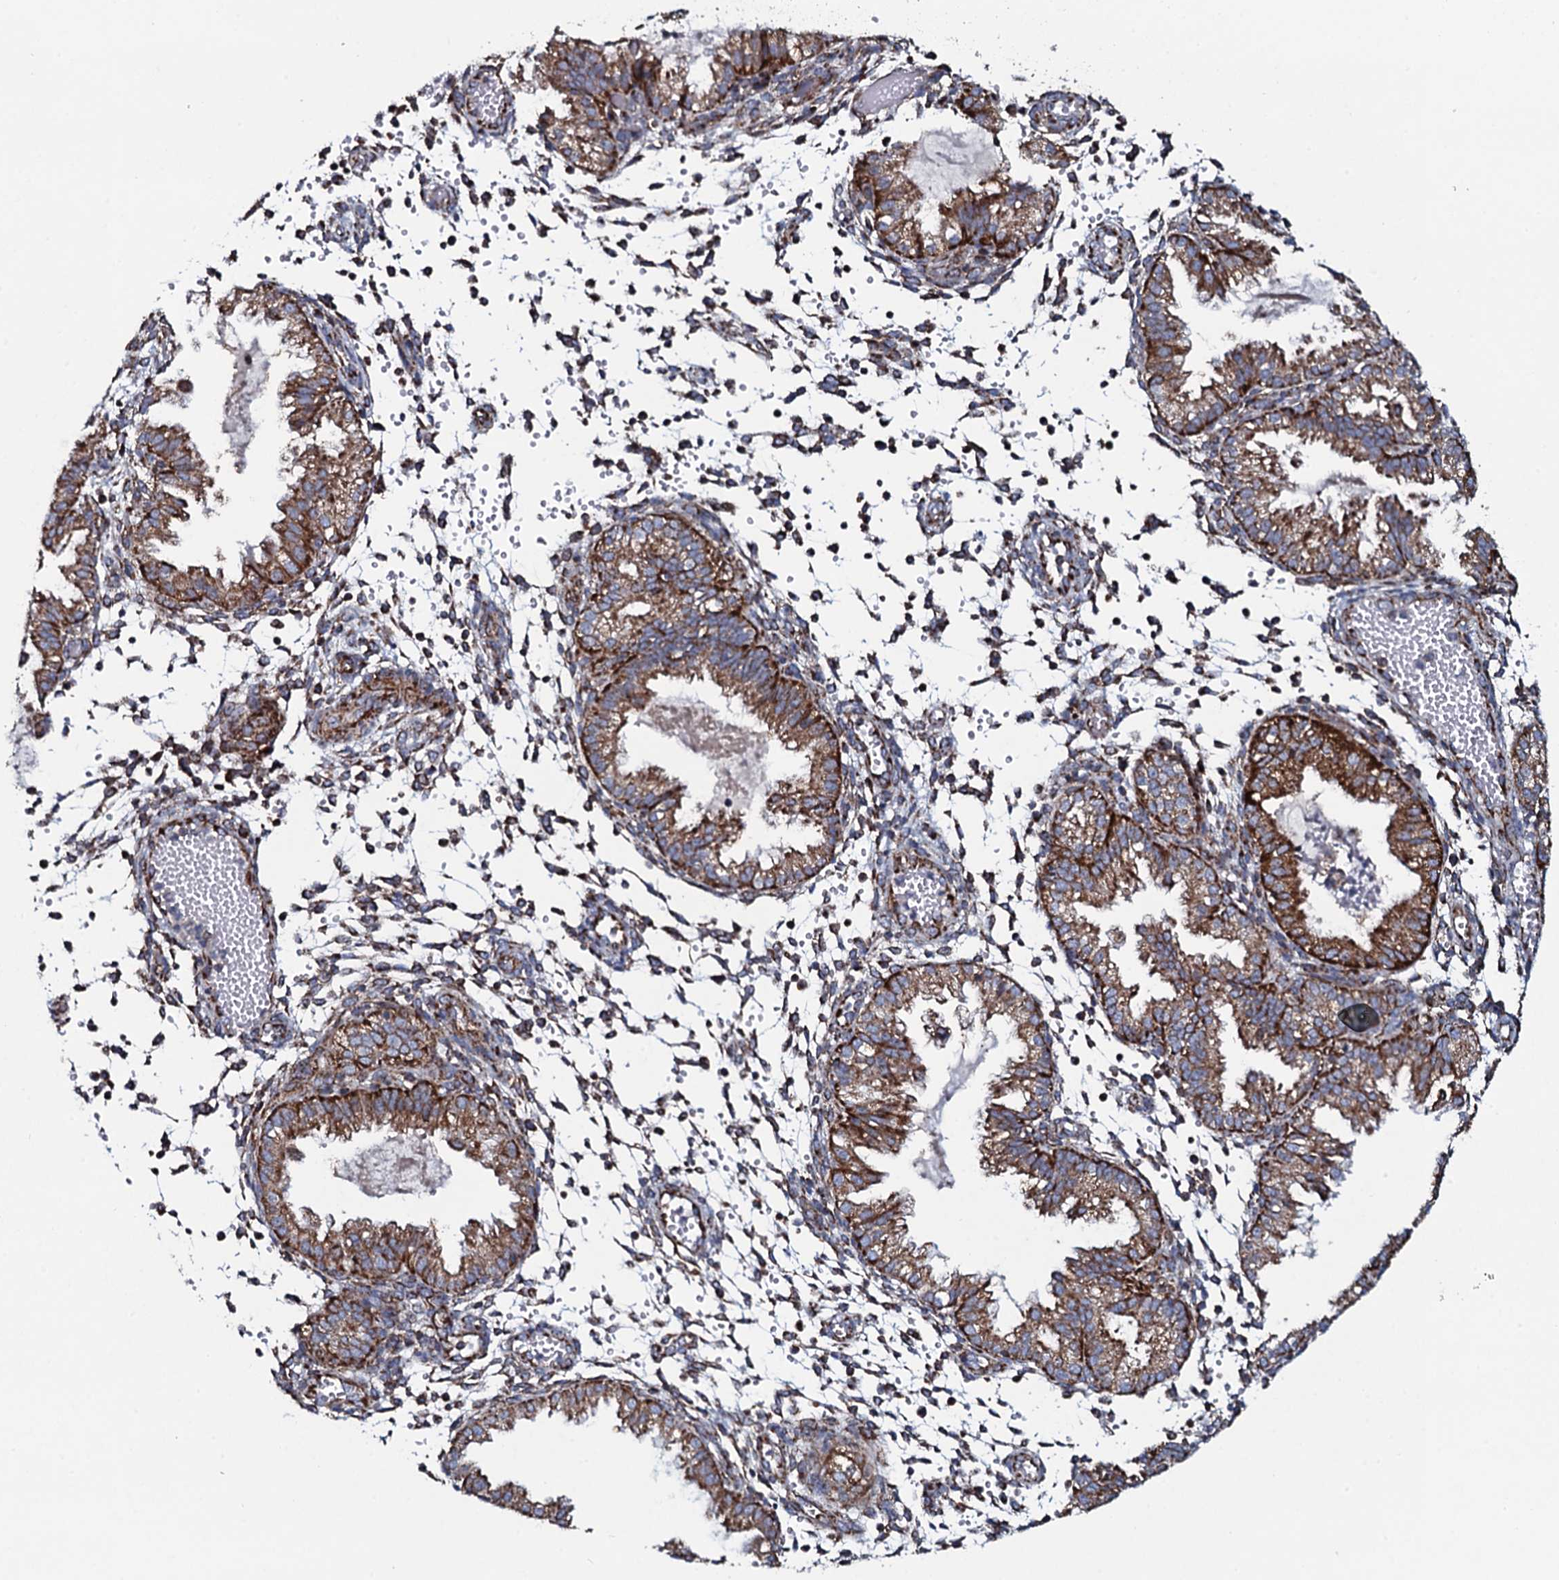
{"staining": {"intensity": "moderate", "quantity": ">75%", "location": "cytoplasmic/membranous"}, "tissue": "endometrium", "cell_type": "Cells in endometrial stroma", "image_type": "normal", "snomed": [{"axis": "morphology", "description": "Normal tissue, NOS"}, {"axis": "topography", "description": "Endometrium"}], "caption": "Benign endometrium shows moderate cytoplasmic/membranous staining in approximately >75% of cells in endometrial stroma Ihc stains the protein in brown and the nuclei are stained blue..", "gene": "EVC2", "patient": {"sex": "female", "age": 33}}